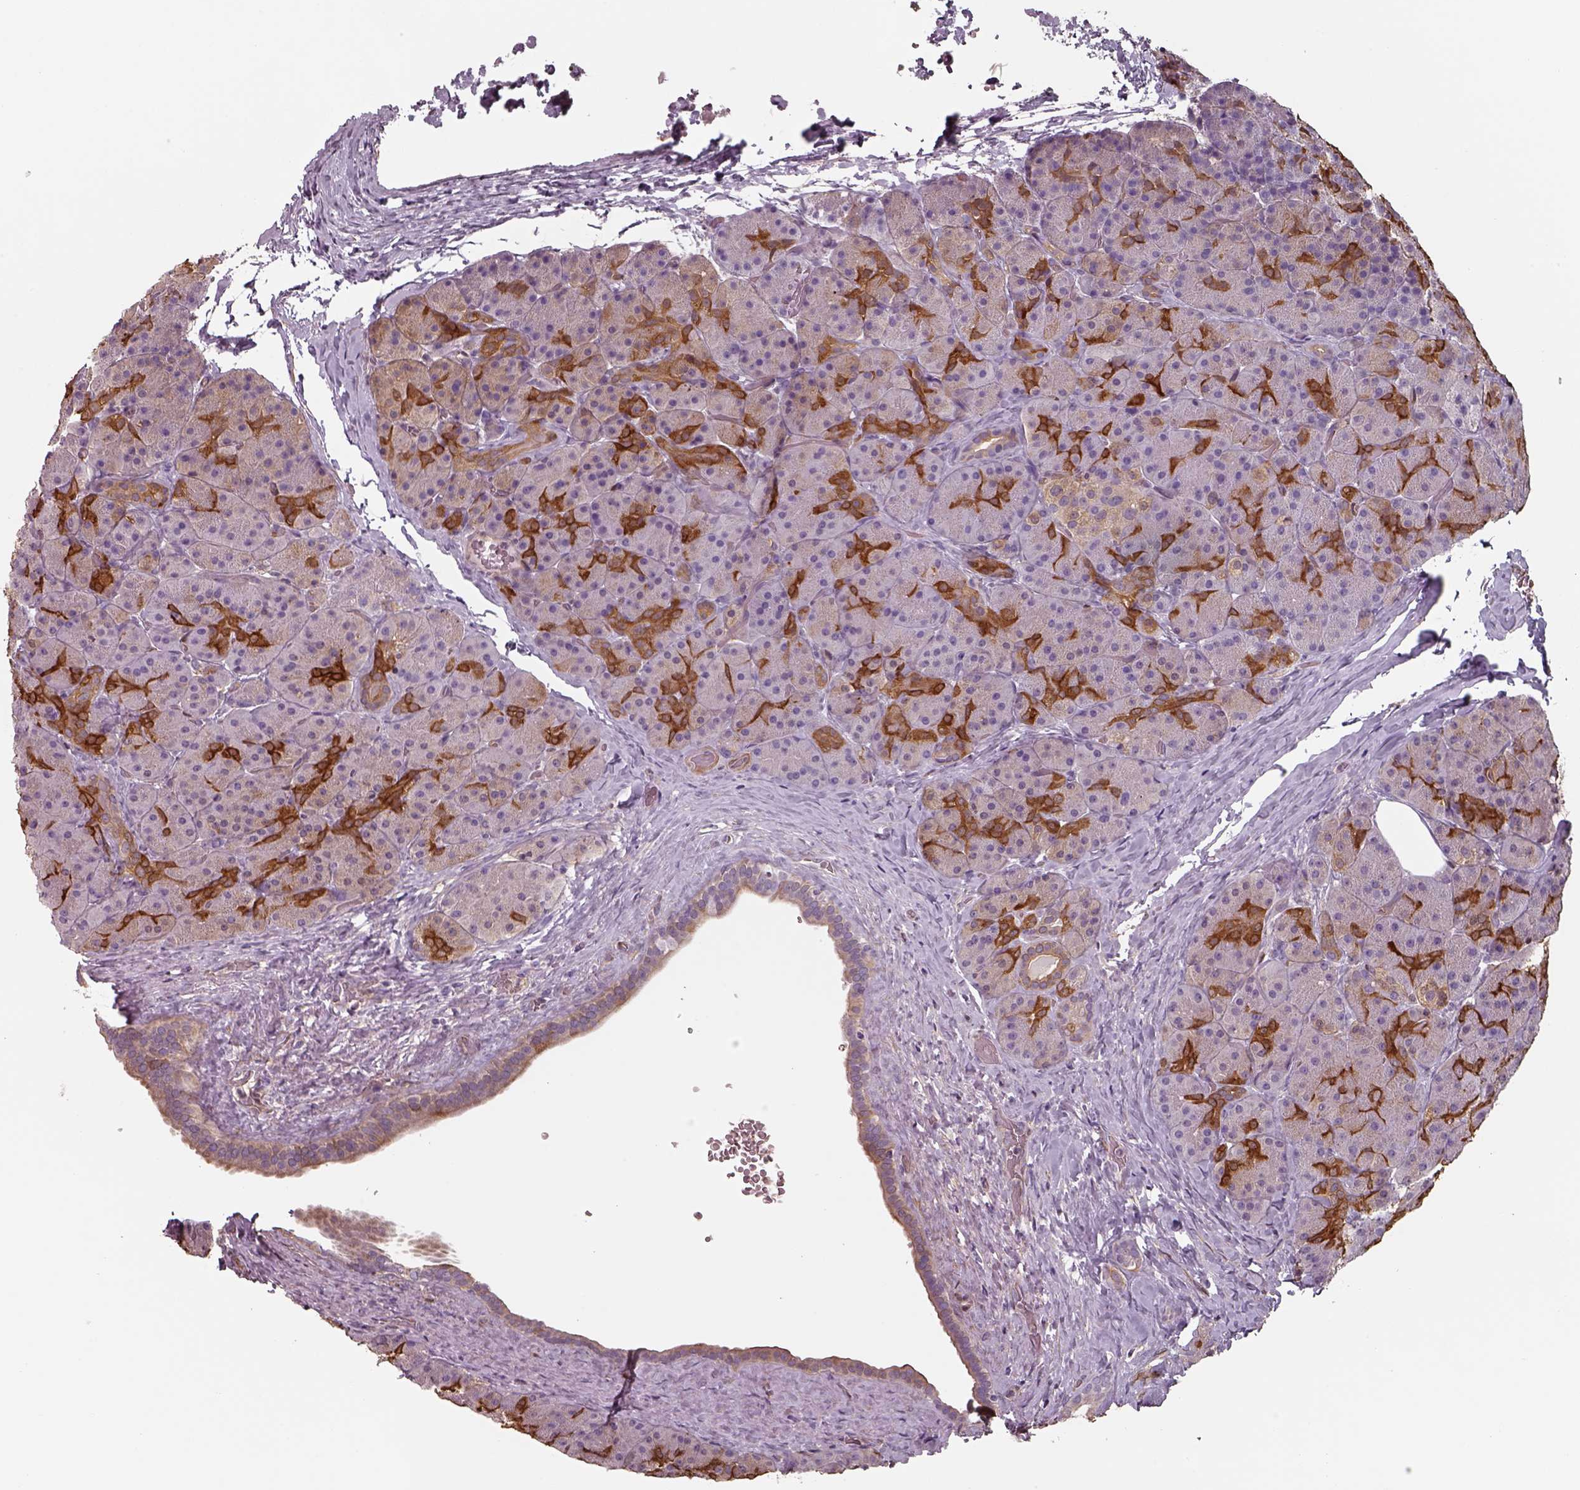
{"staining": {"intensity": "strong", "quantity": "<25%", "location": "cytoplasmic/membranous"}, "tissue": "pancreas", "cell_type": "Exocrine glandular cells", "image_type": "normal", "snomed": [{"axis": "morphology", "description": "Normal tissue, NOS"}, {"axis": "topography", "description": "Pancreas"}], "caption": "Immunohistochemical staining of unremarkable human pancreas exhibits medium levels of strong cytoplasmic/membranous expression in approximately <25% of exocrine glandular cells.", "gene": "ISYNA1", "patient": {"sex": "male", "age": 57}}